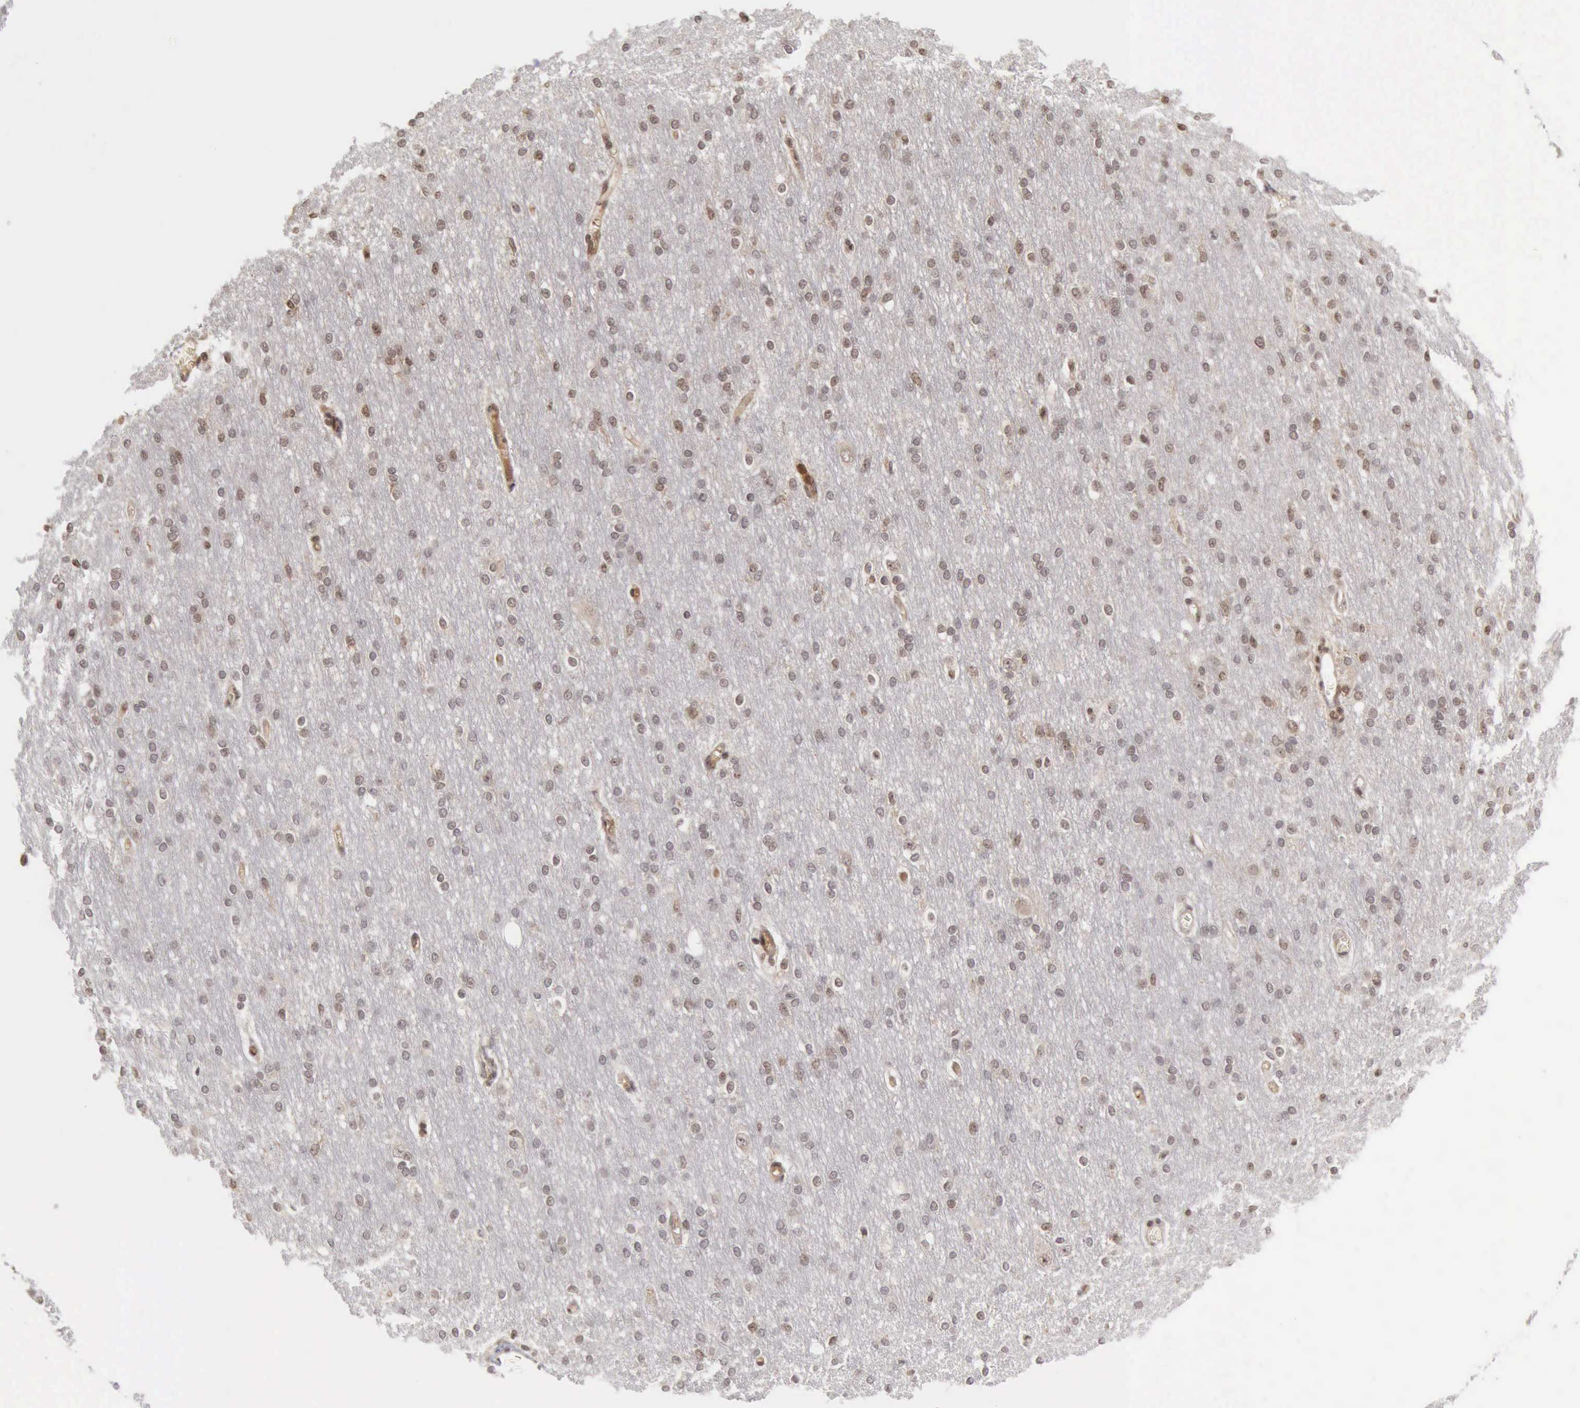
{"staining": {"intensity": "weak", "quantity": "25%-75%", "location": "cytoplasmic/membranous"}, "tissue": "cerebral cortex", "cell_type": "Endothelial cells", "image_type": "normal", "snomed": [{"axis": "morphology", "description": "Normal tissue, NOS"}, {"axis": "morphology", "description": "Inflammation, NOS"}, {"axis": "topography", "description": "Cerebral cortex"}], "caption": "Unremarkable cerebral cortex displays weak cytoplasmic/membranous staining in approximately 25%-75% of endothelial cells (IHC, brightfield microscopy, high magnification)..", "gene": "CDKN2A", "patient": {"sex": "male", "age": 6}}